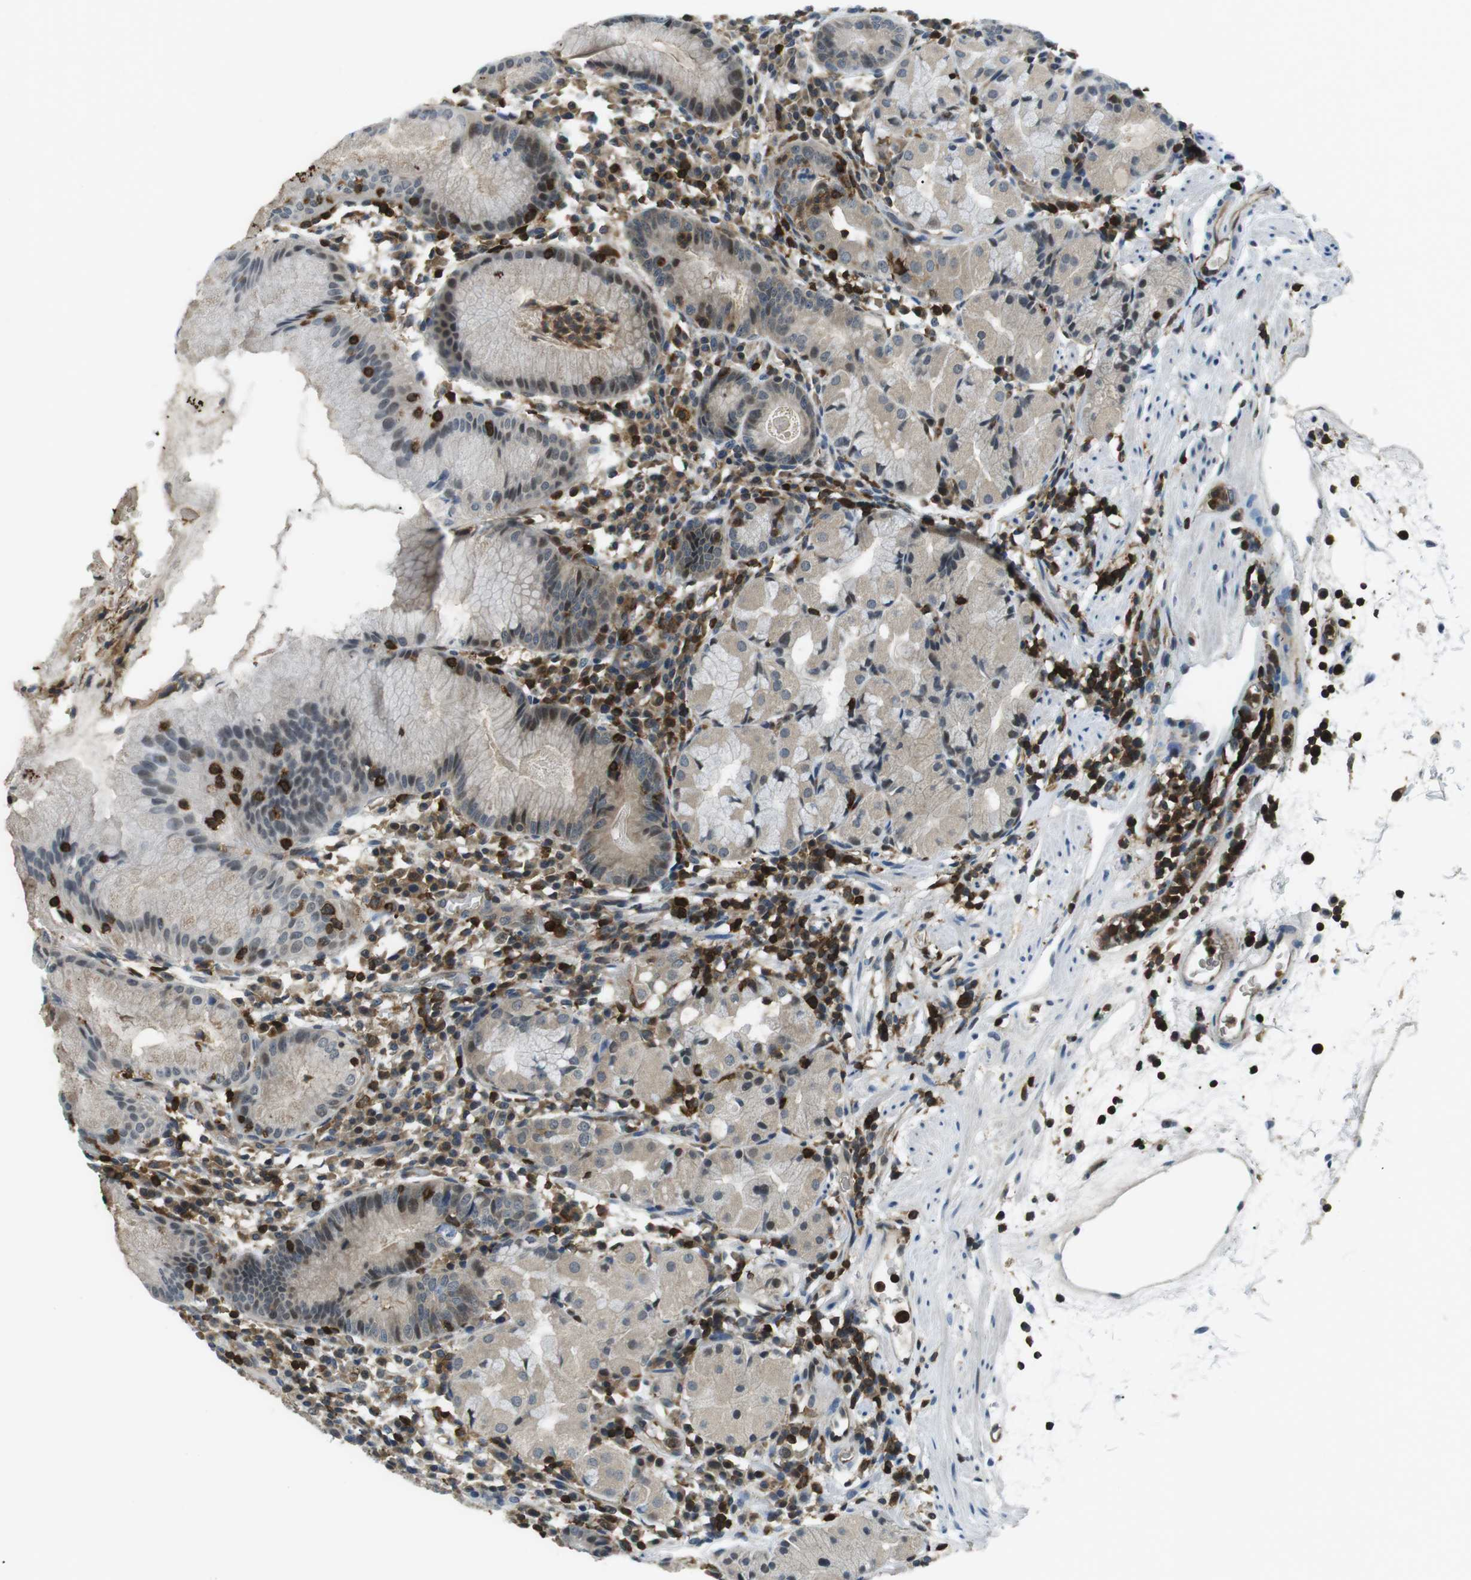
{"staining": {"intensity": "weak", "quantity": "<25%", "location": "cytoplasmic/membranous,nuclear"}, "tissue": "stomach", "cell_type": "Glandular cells", "image_type": "normal", "snomed": [{"axis": "morphology", "description": "Normal tissue, NOS"}, {"axis": "topography", "description": "Stomach"}, {"axis": "topography", "description": "Stomach, lower"}], "caption": "The image exhibits no significant expression in glandular cells of stomach. Nuclei are stained in blue.", "gene": "STK10", "patient": {"sex": "female", "age": 75}}